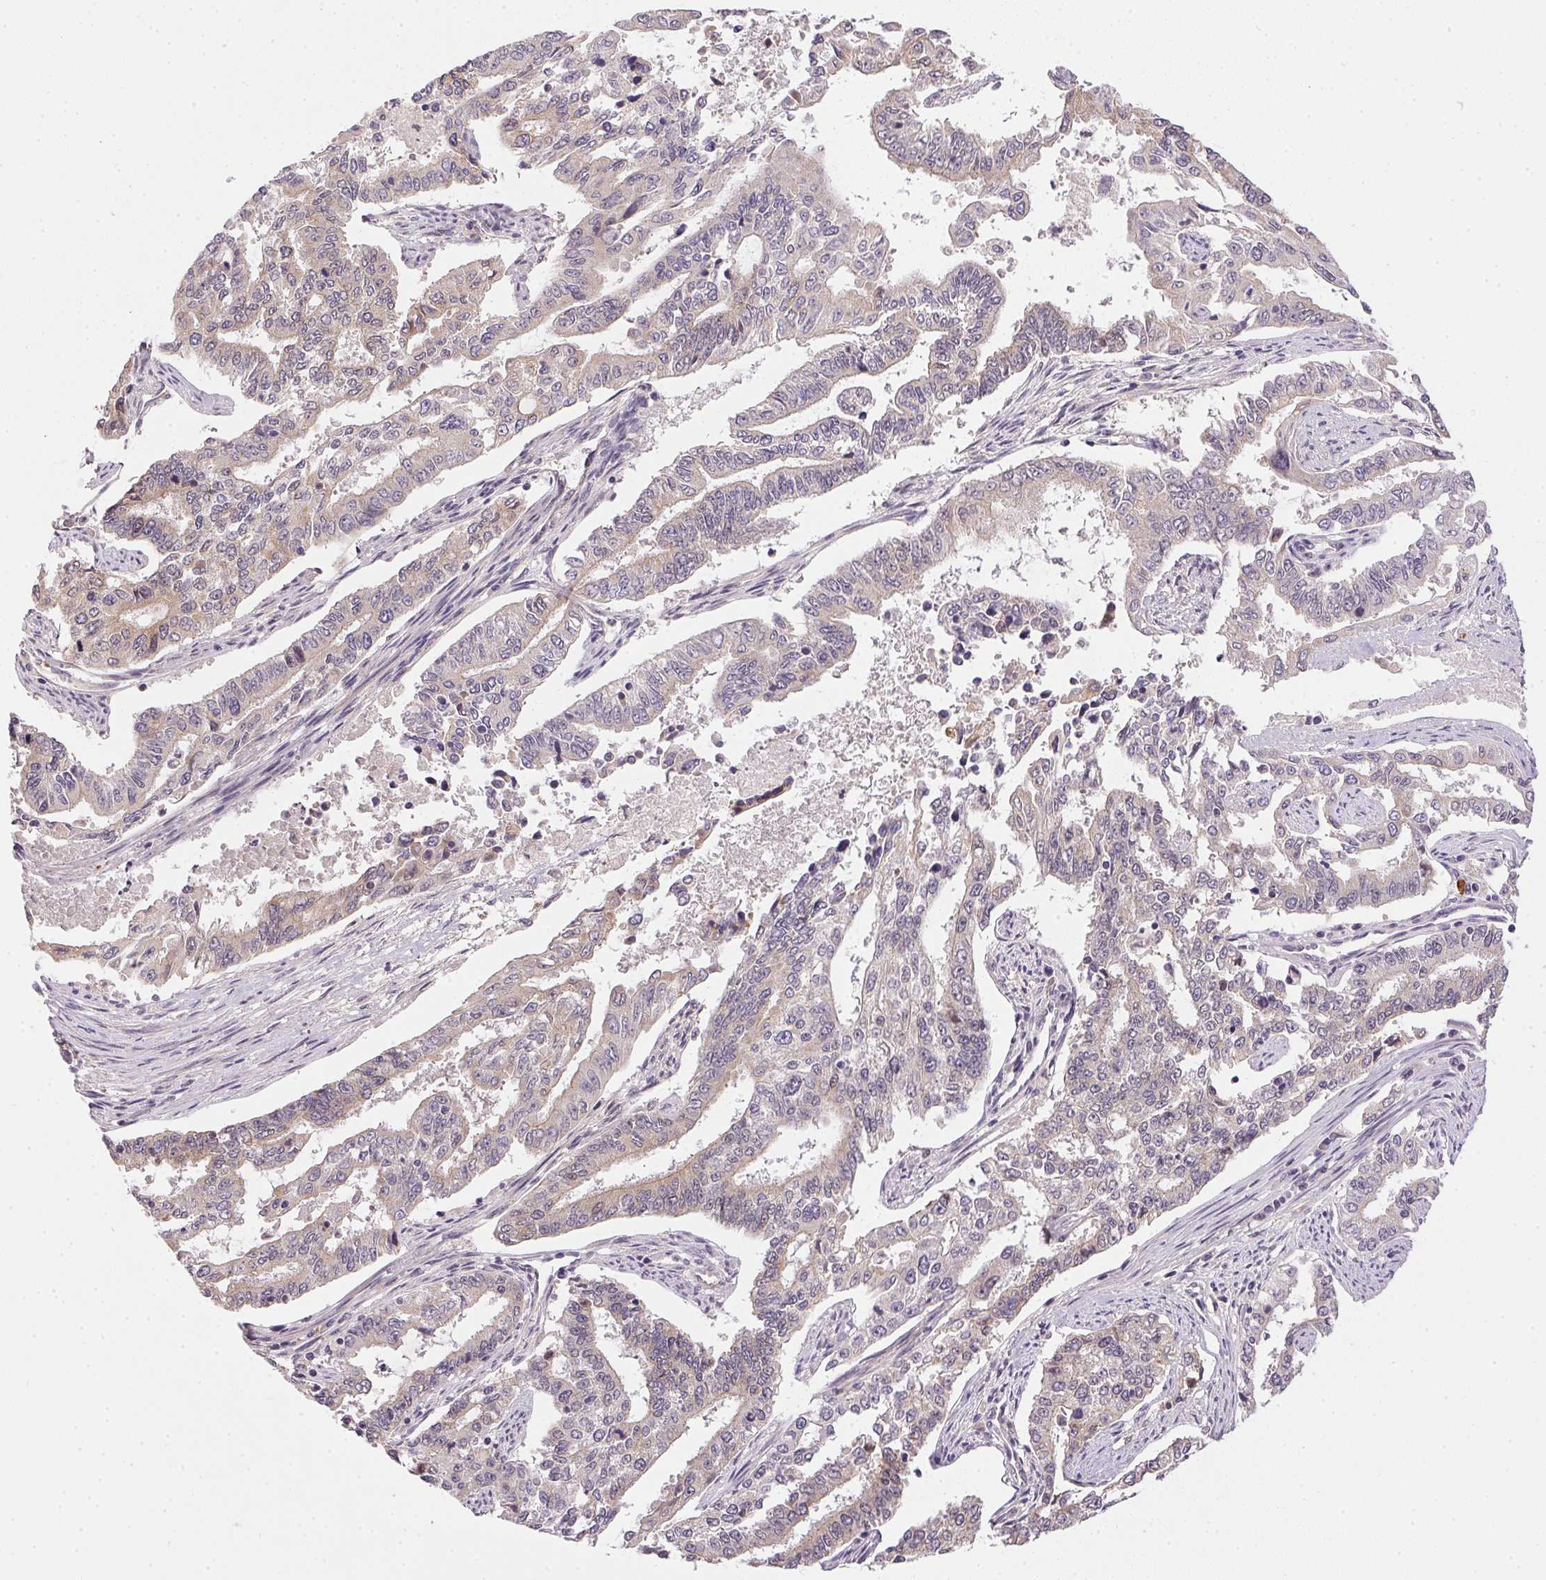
{"staining": {"intensity": "weak", "quantity": "<25%", "location": "cytoplasmic/membranous,nuclear"}, "tissue": "endometrial cancer", "cell_type": "Tumor cells", "image_type": "cancer", "snomed": [{"axis": "morphology", "description": "Adenocarcinoma, NOS"}, {"axis": "topography", "description": "Uterus"}], "caption": "IHC micrograph of neoplastic tissue: adenocarcinoma (endometrial) stained with DAB demonstrates no significant protein staining in tumor cells.", "gene": "CFAP92", "patient": {"sex": "female", "age": 59}}